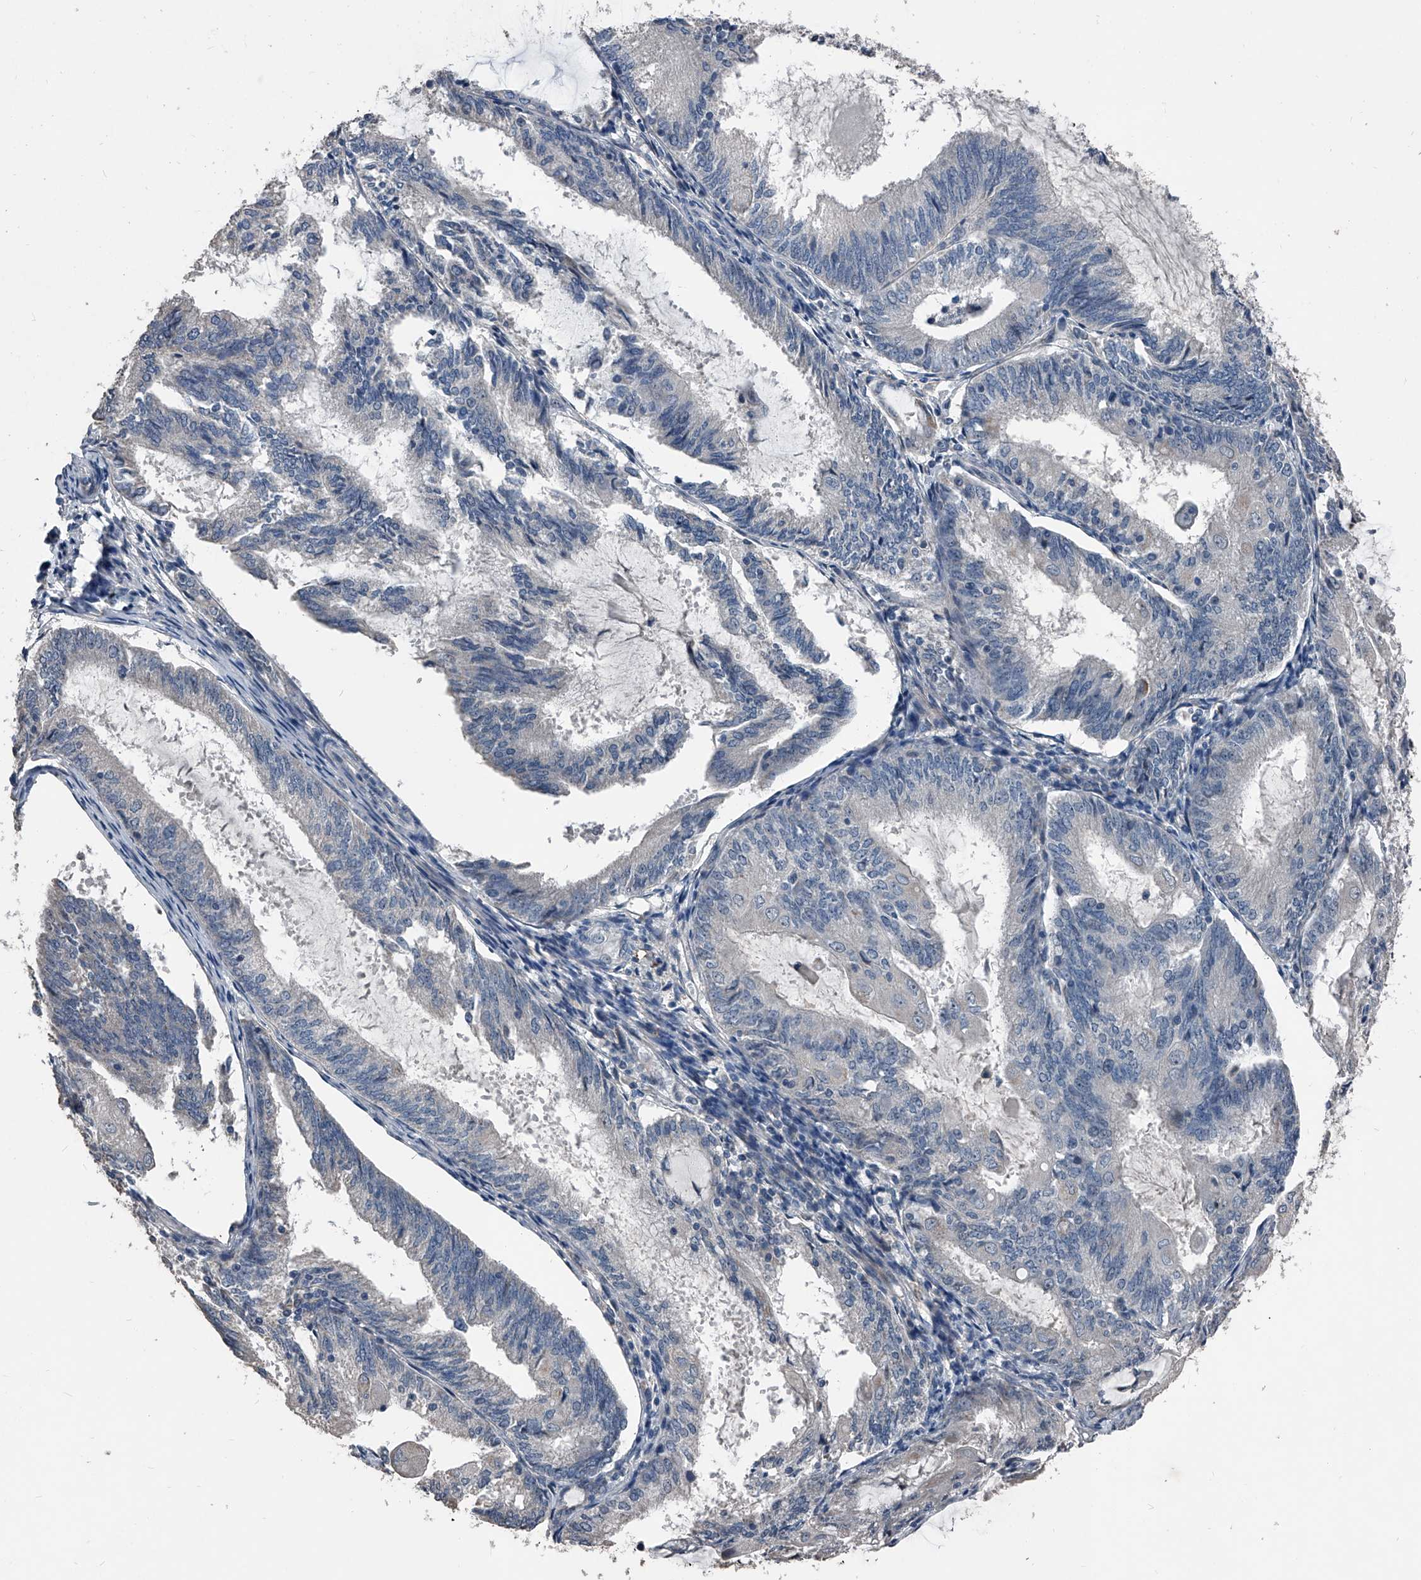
{"staining": {"intensity": "negative", "quantity": "none", "location": "none"}, "tissue": "endometrial cancer", "cell_type": "Tumor cells", "image_type": "cancer", "snomed": [{"axis": "morphology", "description": "Adenocarcinoma, NOS"}, {"axis": "topography", "description": "Endometrium"}], "caption": "Protein analysis of endometrial adenocarcinoma demonstrates no significant positivity in tumor cells. (Brightfield microscopy of DAB (3,3'-diaminobenzidine) IHC at high magnification).", "gene": "PHACTR1", "patient": {"sex": "female", "age": 81}}